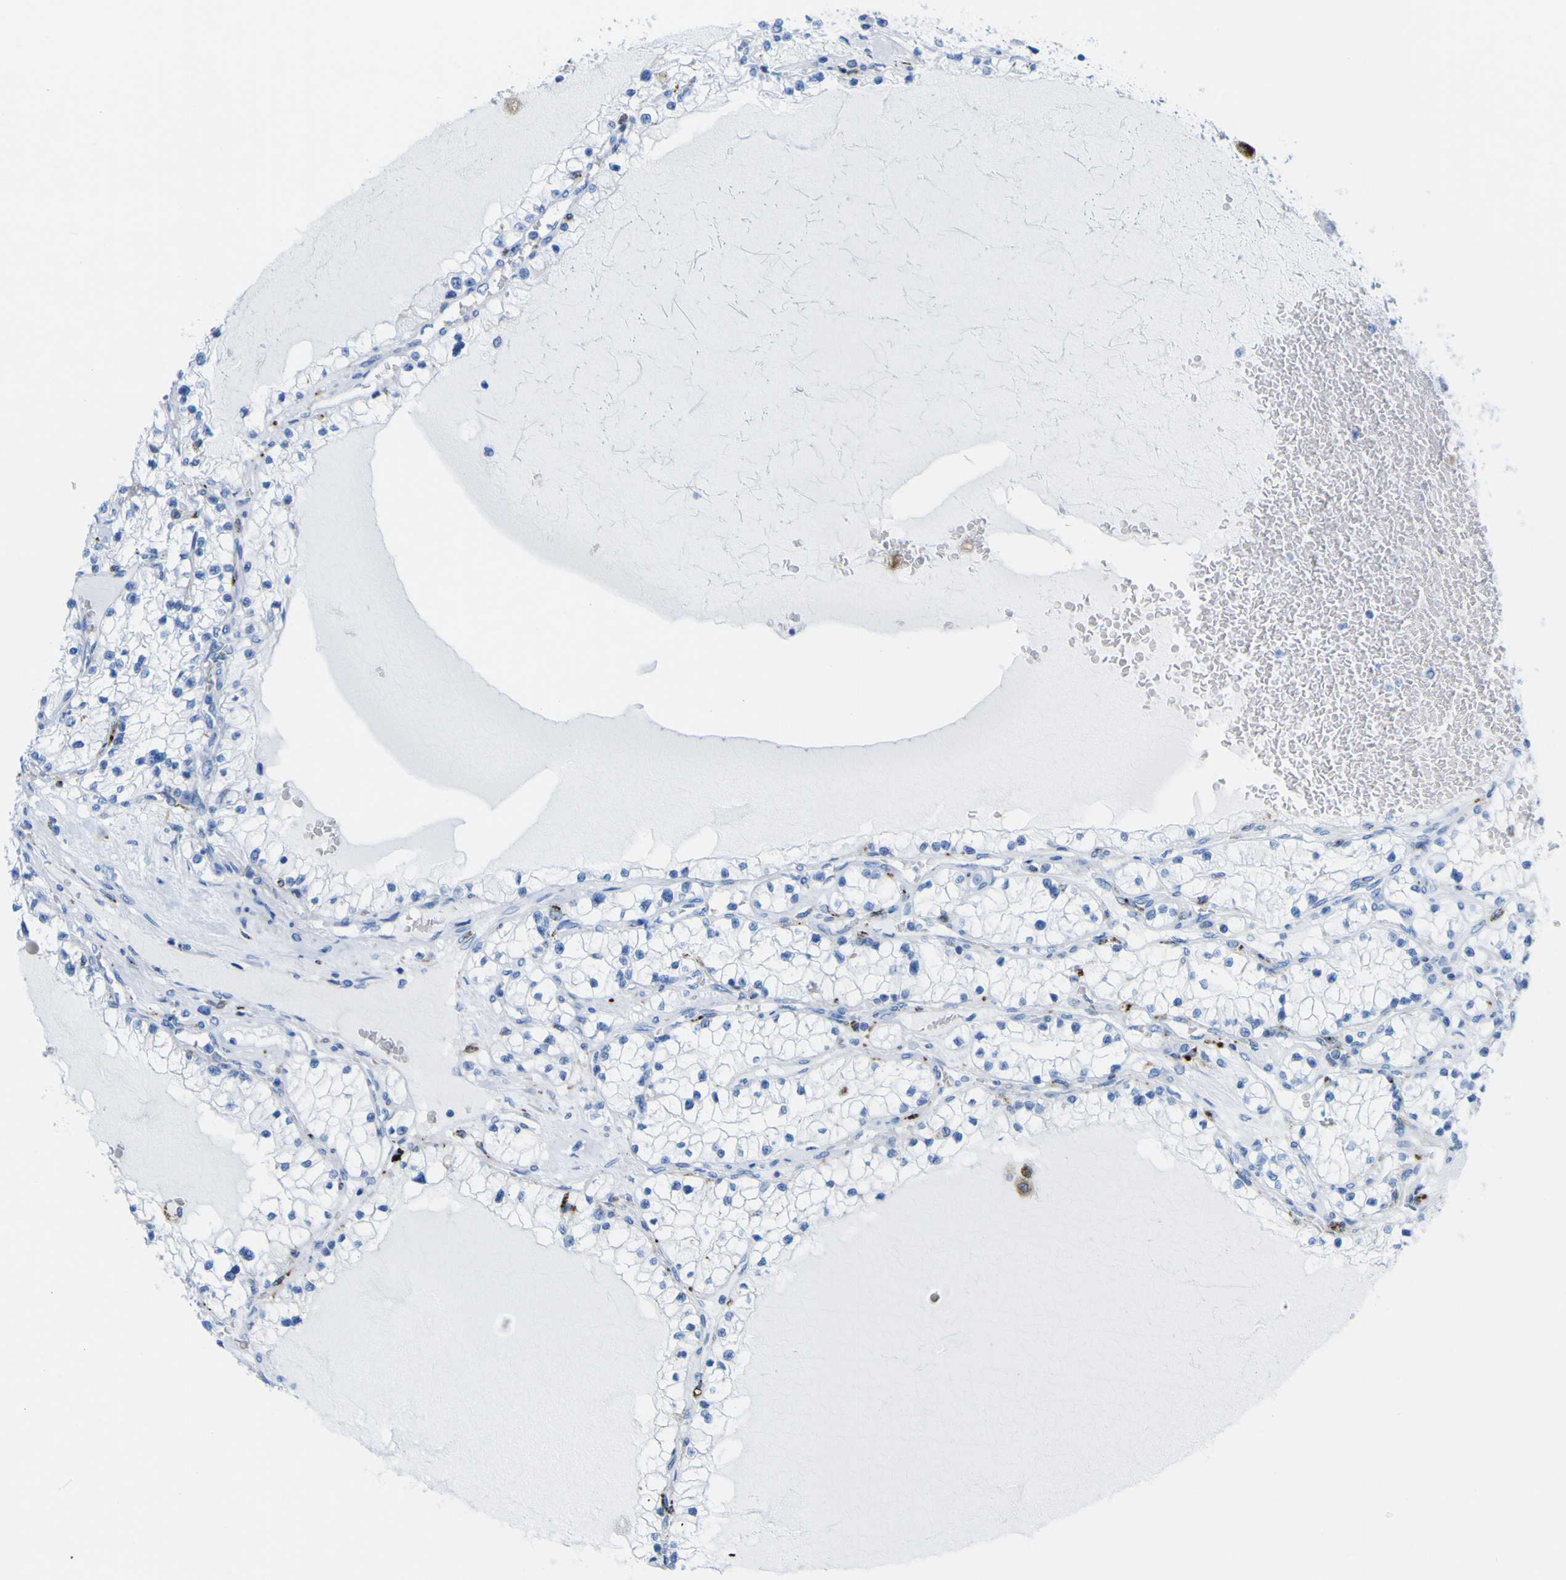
{"staining": {"intensity": "negative", "quantity": "none", "location": "none"}, "tissue": "renal cancer", "cell_type": "Tumor cells", "image_type": "cancer", "snomed": [{"axis": "morphology", "description": "Adenocarcinoma, NOS"}, {"axis": "topography", "description": "Kidney"}], "caption": "Renal cancer (adenocarcinoma) stained for a protein using immunohistochemistry demonstrates no staining tumor cells.", "gene": "PLD3", "patient": {"sex": "male", "age": 68}}